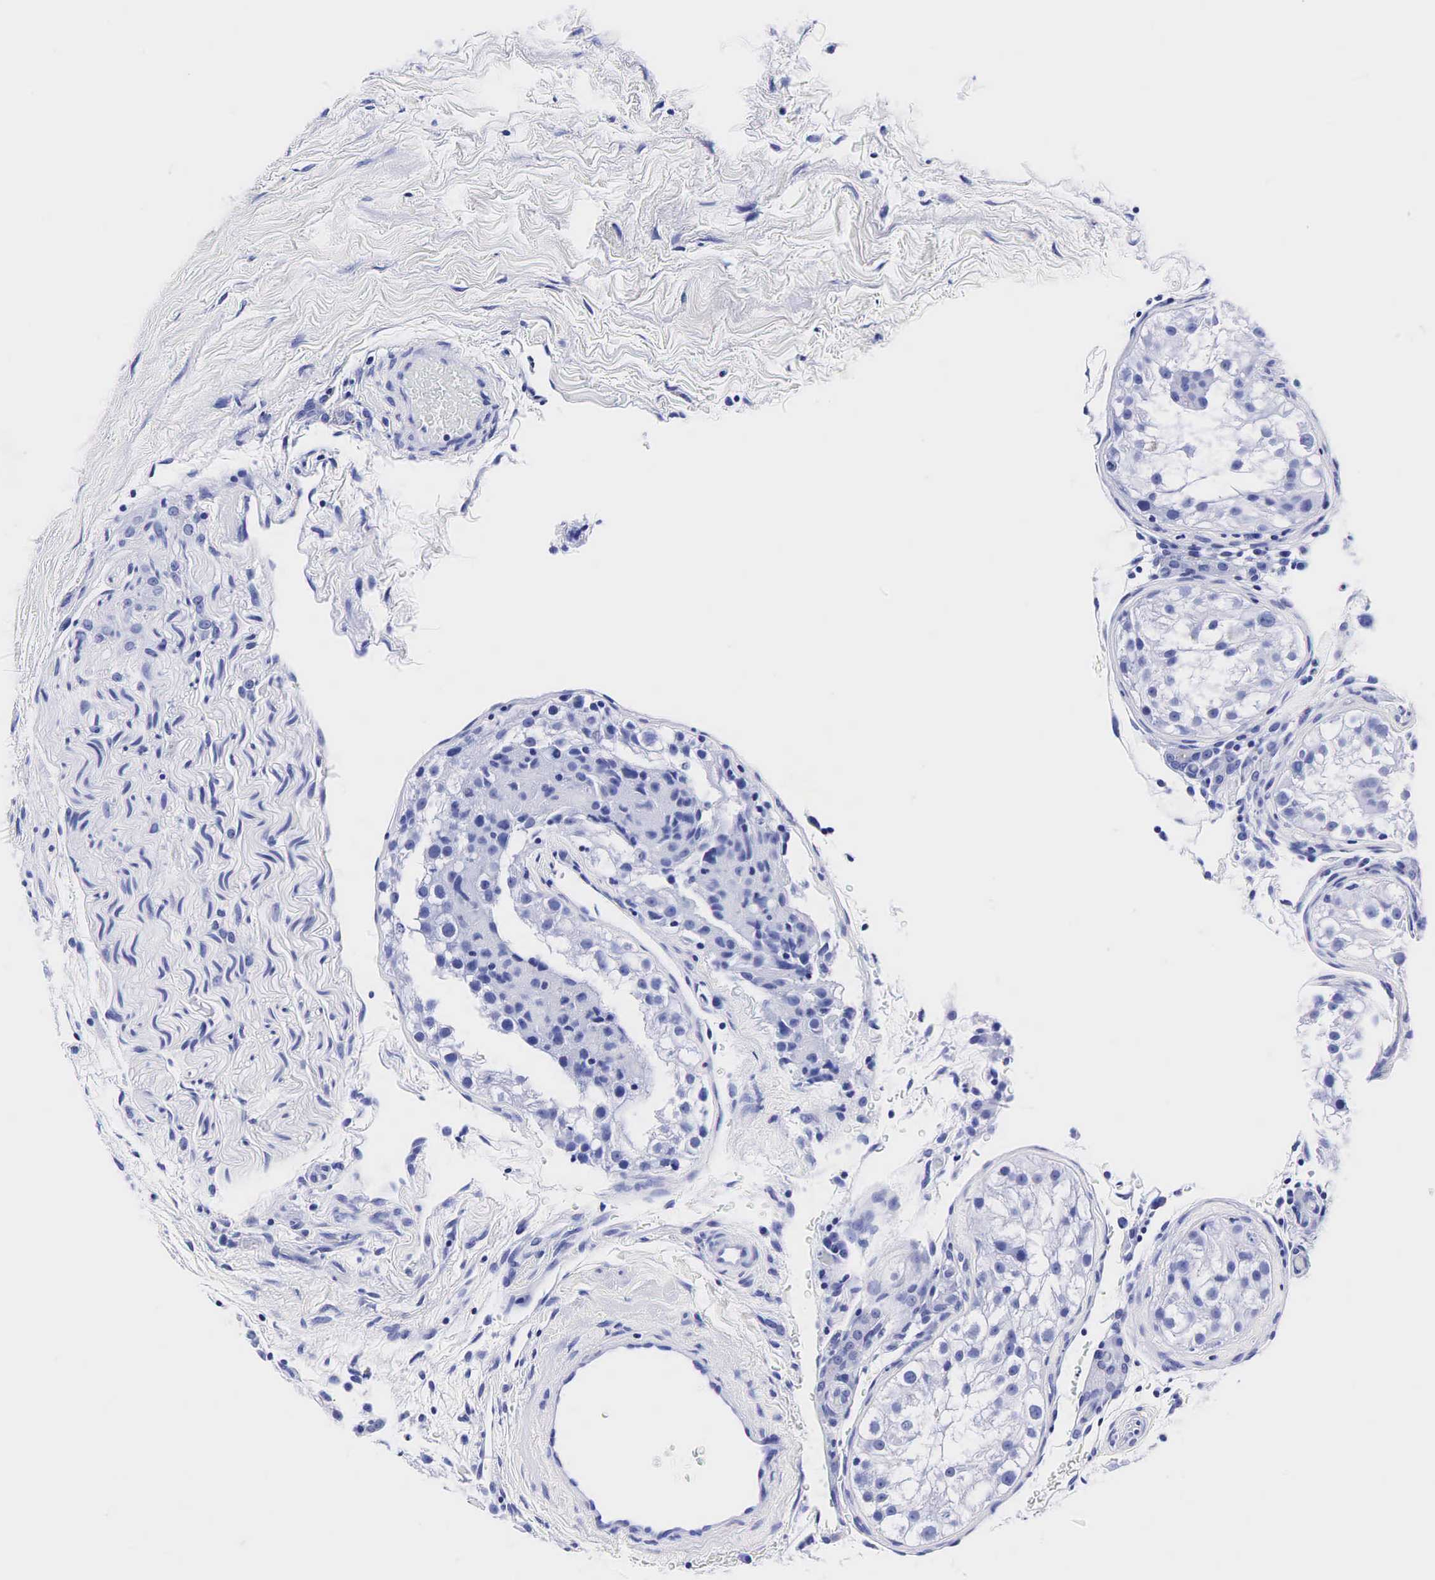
{"staining": {"intensity": "negative", "quantity": "none", "location": "none"}, "tissue": "testis", "cell_type": "Cells in seminiferous ducts", "image_type": "normal", "snomed": [{"axis": "morphology", "description": "Normal tissue, NOS"}, {"axis": "topography", "description": "Testis"}], "caption": "A high-resolution photomicrograph shows IHC staining of benign testis, which reveals no significant staining in cells in seminiferous ducts.", "gene": "KLK3", "patient": {"sex": "male", "age": 24}}